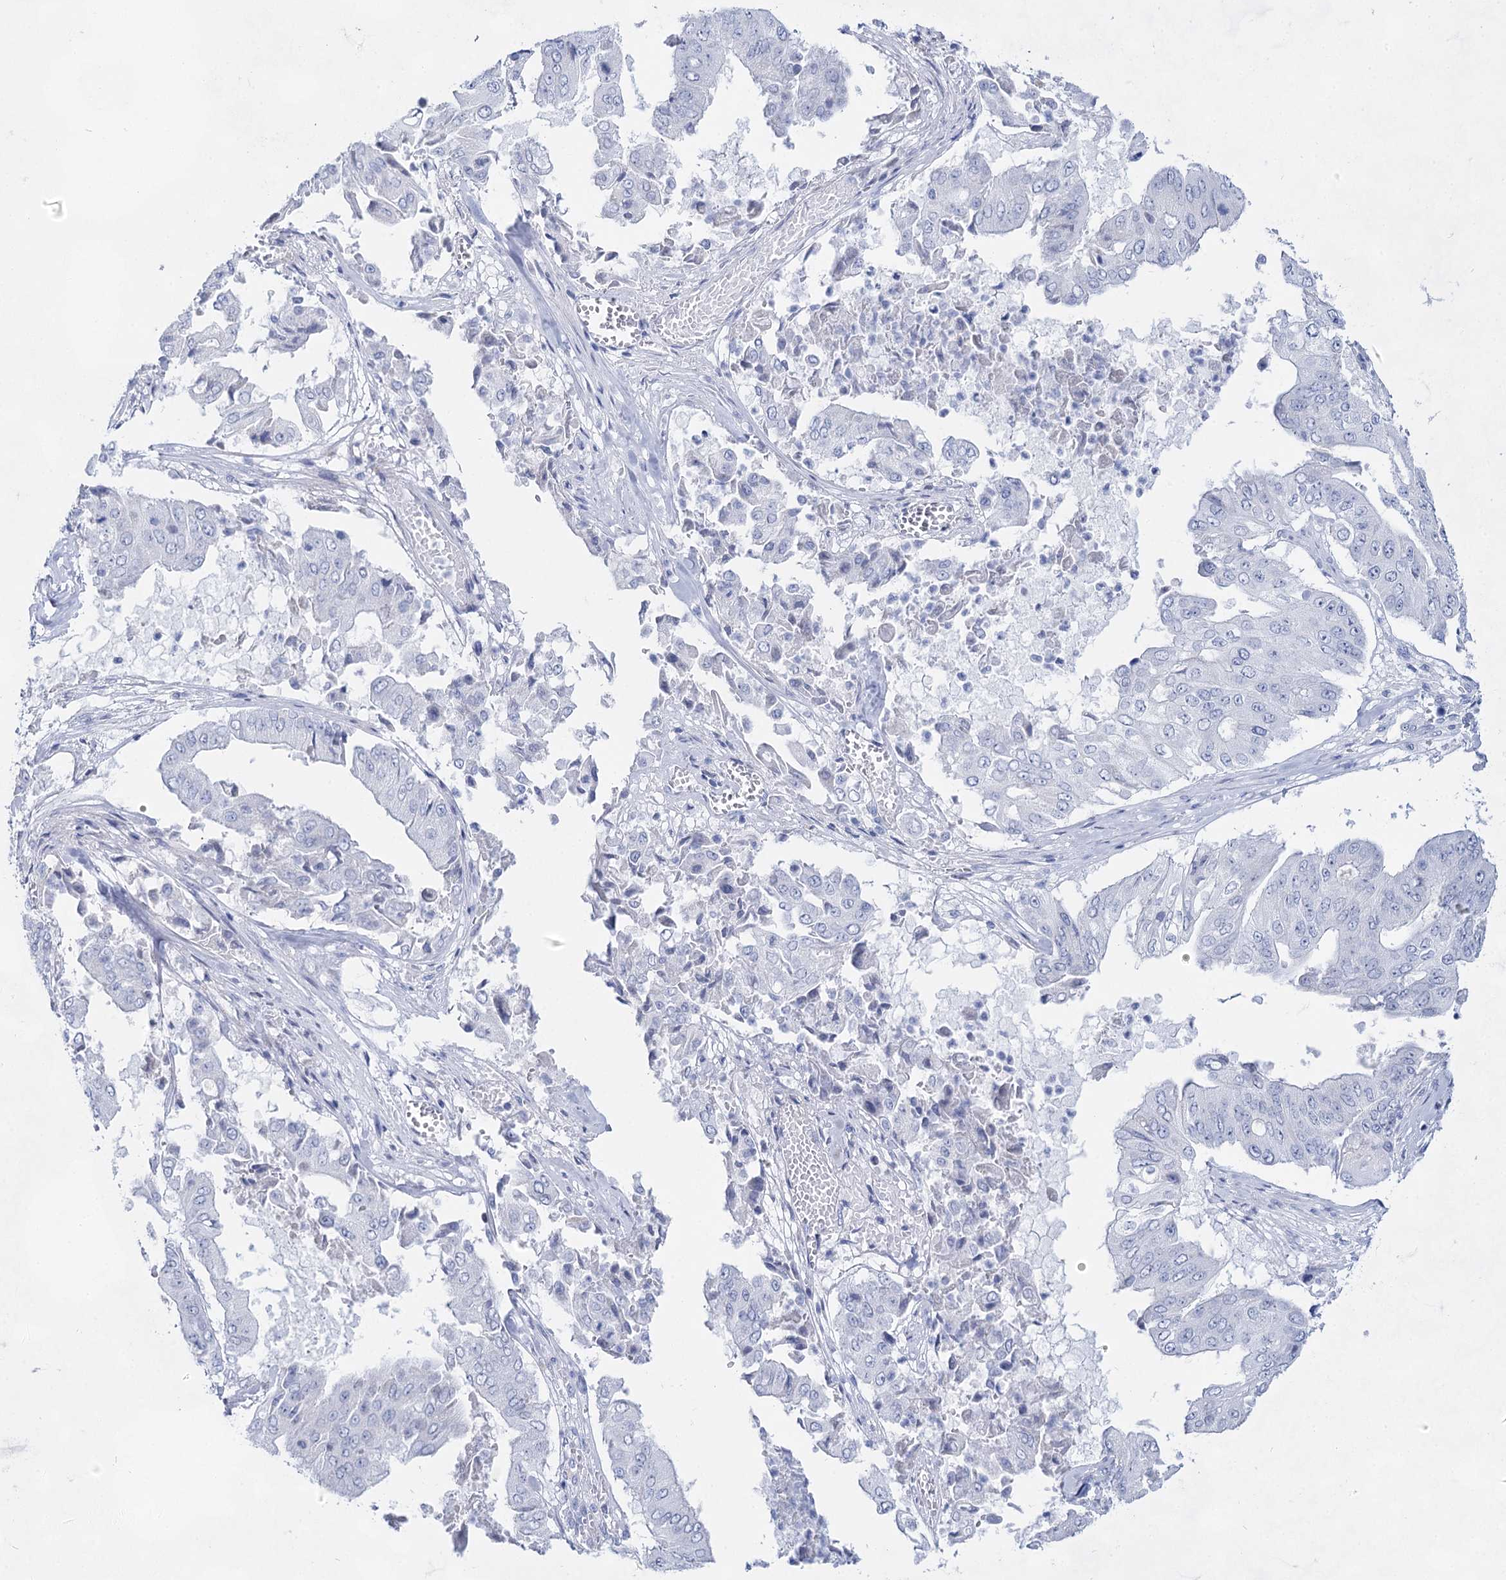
{"staining": {"intensity": "negative", "quantity": "none", "location": "none"}, "tissue": "pancreatic cancer", "cell_type": "Tumor cells", "image_type": "cancer", "snomed": [{"axis": "morphology", "description": "Adenocarcinoma, NOS"}, {"axis": "topography", "description": "Pancreas"}], "caption": "Protein analysis of pancreatic adenocarcinoma exhibits no significant staining in tumor cells. Brightfield microscopy of IHC stained with DAB (brown) and hematoxylin (blue), captured at high magnification.", "gene": "ACRV1", "patient": {"sex": "female", "age": 77}}